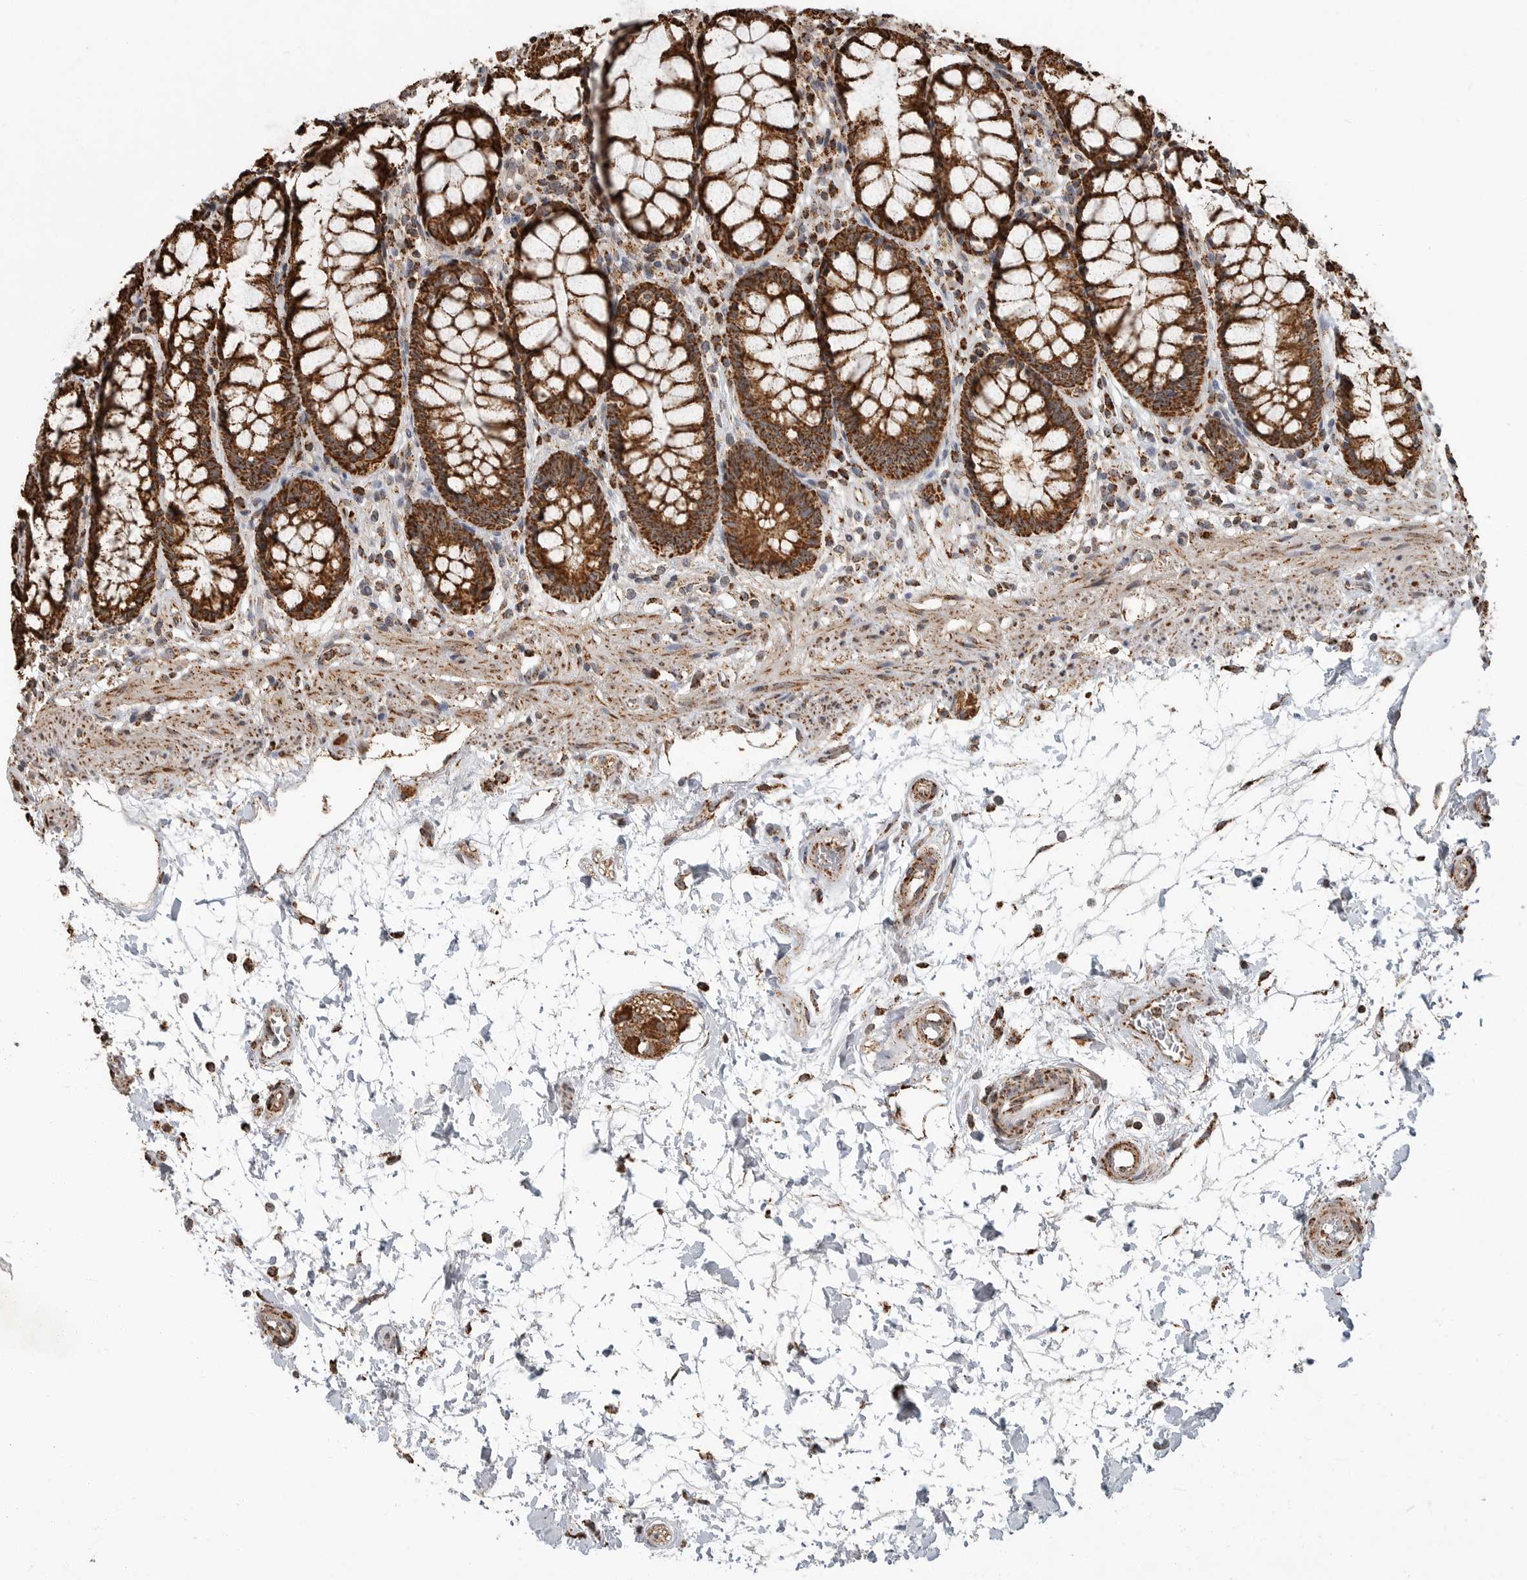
{"staining": {"intensity": "strong", "quantity": ">75%", "location": "cytoplasmic/membranous"}, "tissue": "rectum", "cell_type": "Glandular cells", "image_type": "normal", "snomed": [{"axis": "morphology", "description": "Normal tissue, NOS"}, {"axis": "topography", "description": "Rectum"}], "caption": "Protein analysis of normal rectum demonstrates strong cytoplasmic/membranous staining in approximately >75% of glandular cells. The protein is shown in brown color, while the nuclei are stained blue.", "gene": "GCNT2", "patient": {"sex": "male", "age": 64}}